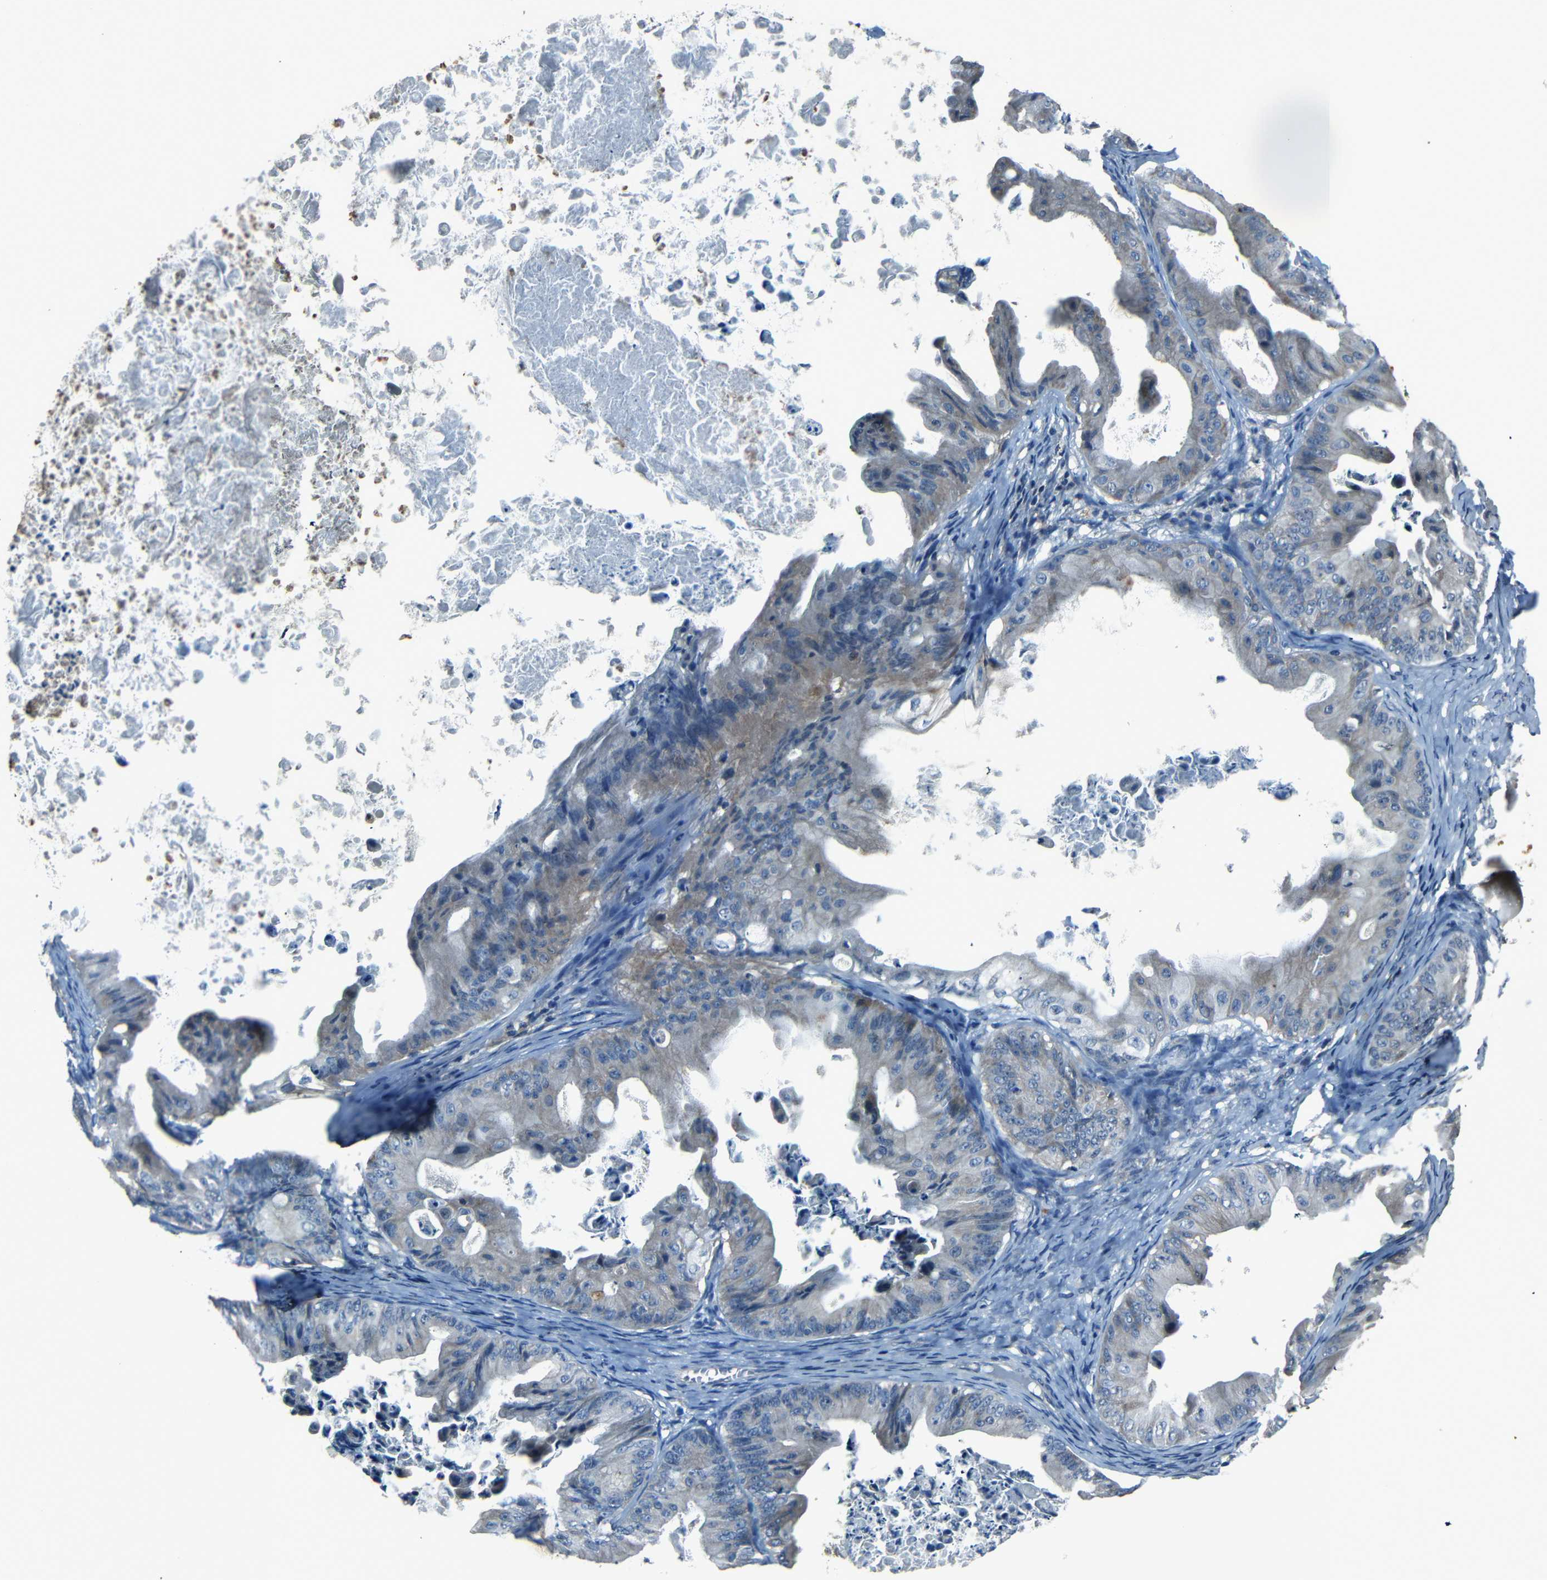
{"staining": {"intensity": "negative", "quantity": "none", "location": "none"}, "tissue": "ovarian cancer", "cell_type": "Tumor cells", "image_type": "cancer", "snomed": [{"axis": "morphology", "description": "Cystadenocarcinoma, mucinous, NOS"}, {"axis": "topography", "description": "Ovary"}], "caption": "Immunohistochemical staining of human mucinous cystadenocarcinoma (ovarian) displays no significant positivity in tumor cells.", "gene": "SLA", "patient": {"sex": "female", "age": 37}}